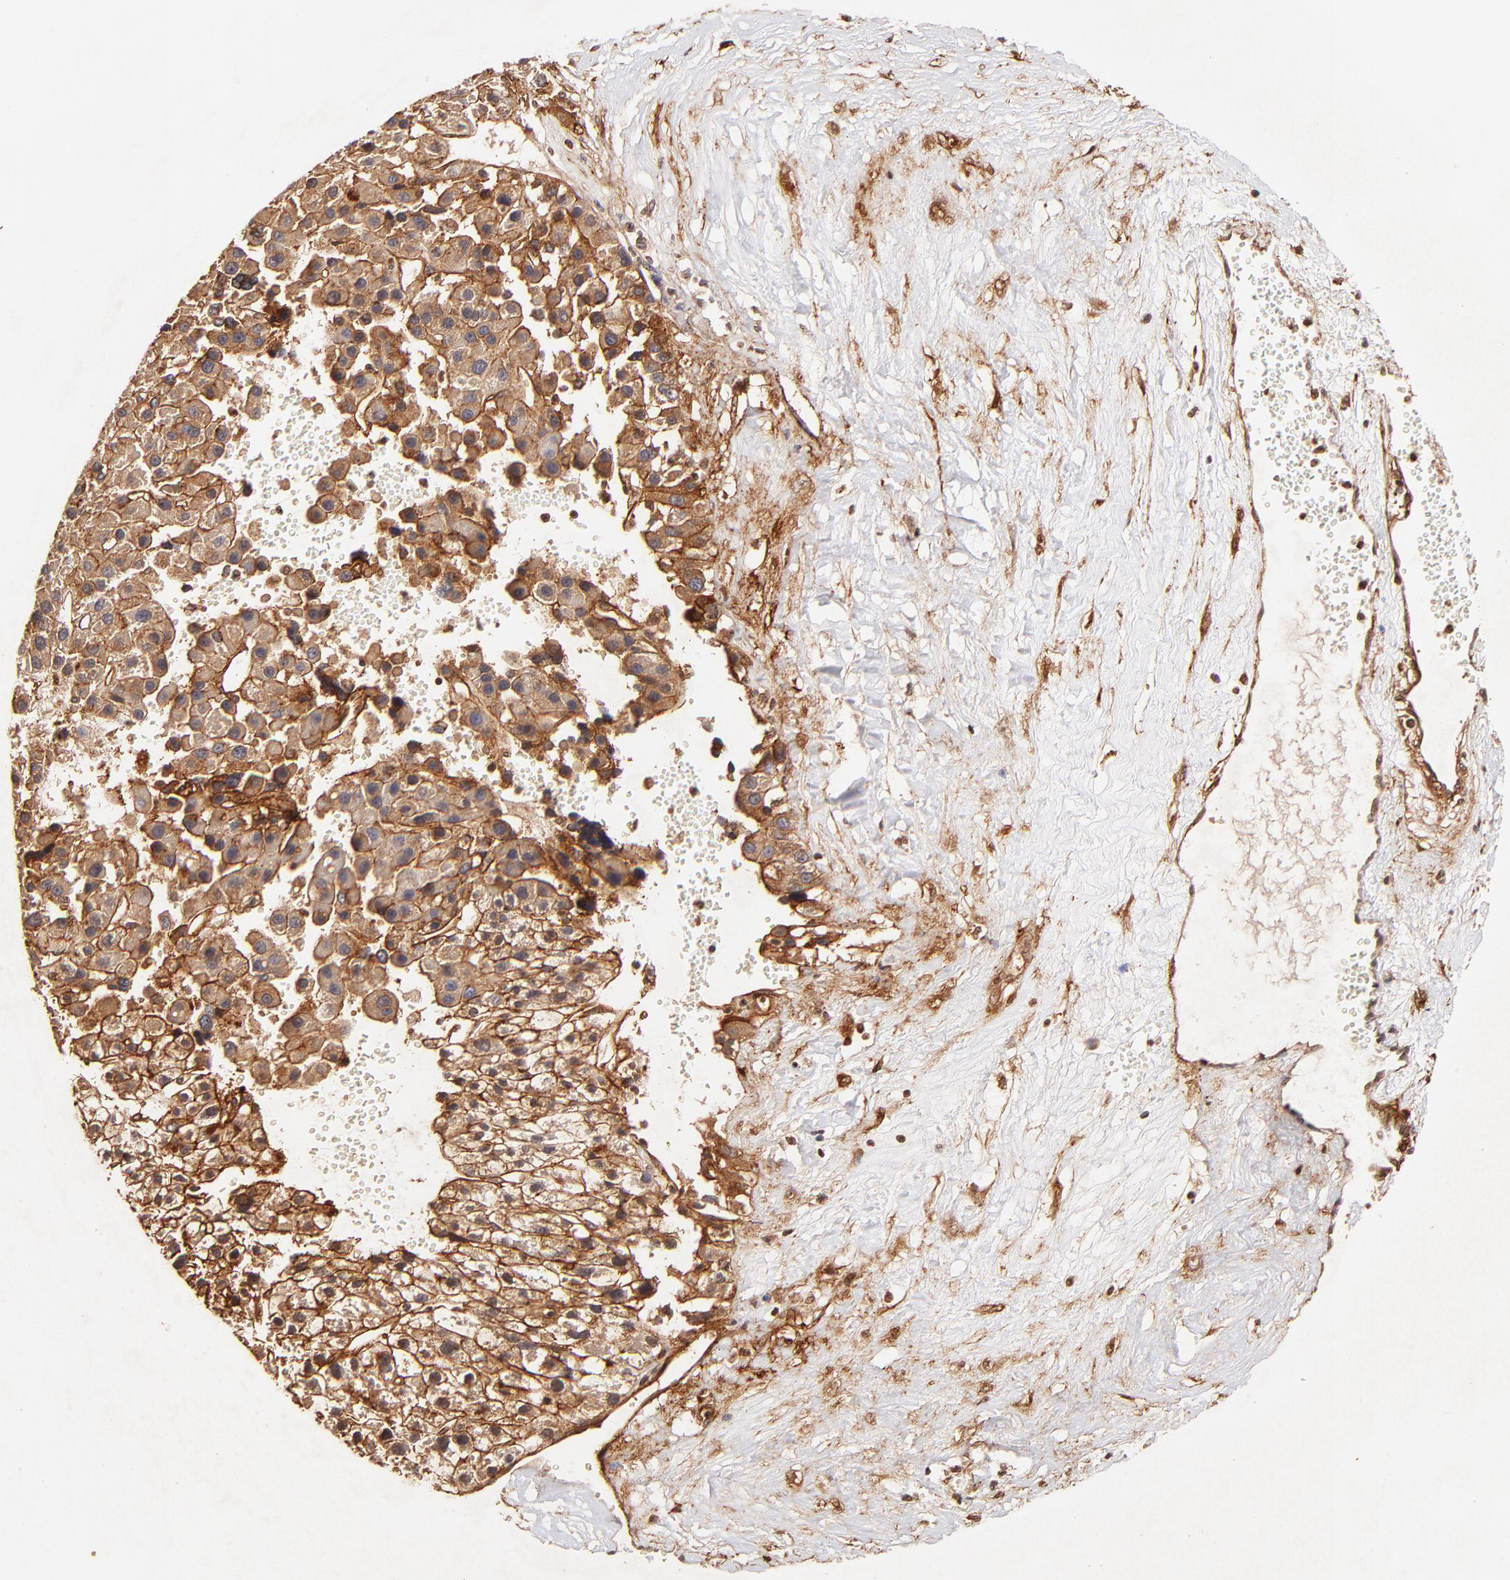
{"staining": {"intensity": "strong", "quantity": ">75%", "location": "cytoplasmic/membranous"}, "tissue": "liver cancer", "cell_type": "Tumor cells", "image_type": "cancer", "snomed": [{"axis": "morphology", "description": "Carcinoma, Hepatocellular, NOS"}, {"axis": "topography", "description": "Liver"}], "caption": "Tumor cells reveal high levels of strong cytoplasmic/membranous expression in approximately >75% of cells in liver hepatocellular carcinoma. (DAB IHC, brown staining for protein, blue staining for nuclei).", "gene": "ITGB1", "patient": {"sex": "female", "age": 85}}